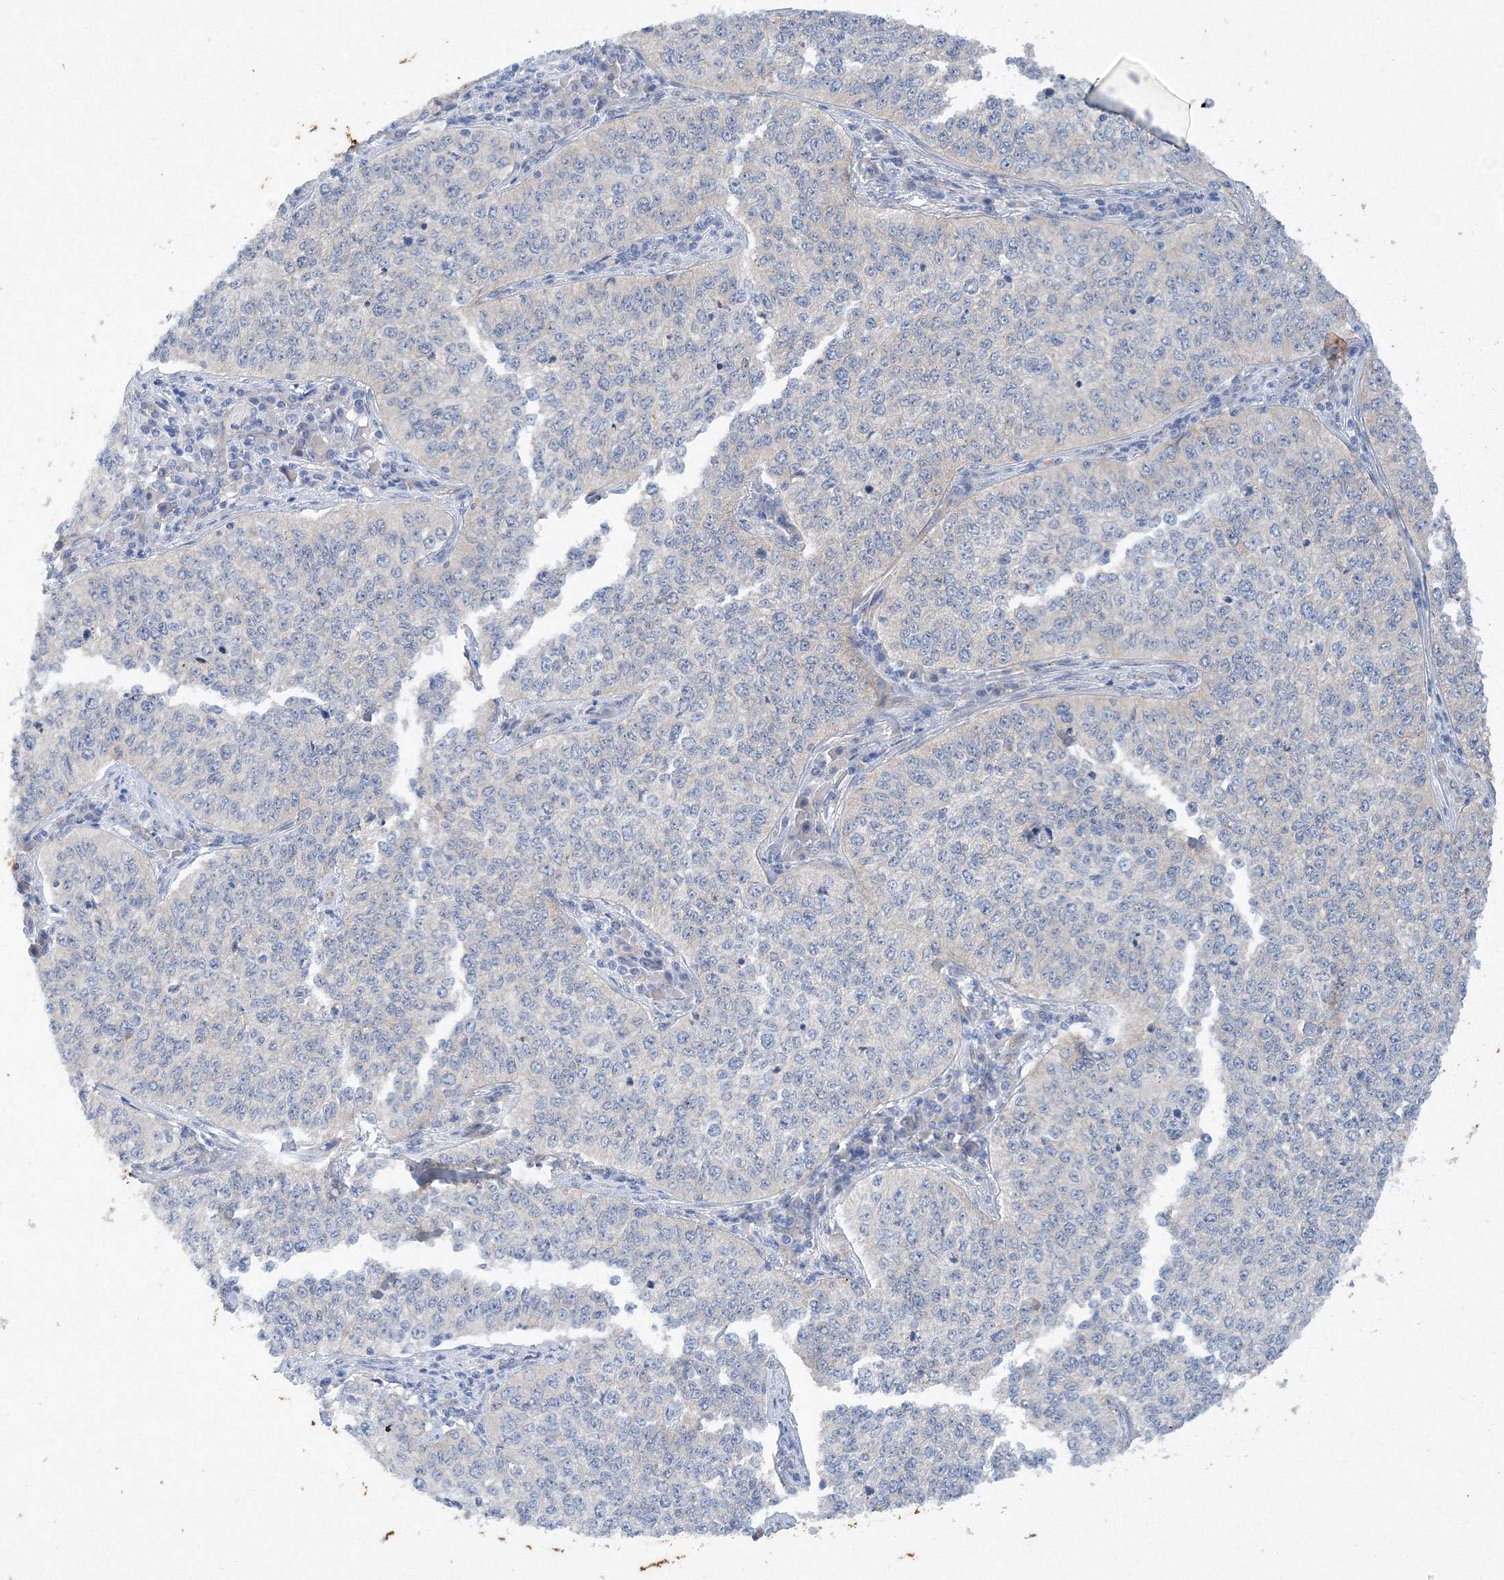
{"staining": {"intensity": "negative", "quantity": "none", "location": "none"}, "tissue": "cervical cancer", "cell_type": "Tumor cells", "image_type": "cancer", "snomed": [{"axis": "morphology", "description": "Squamous cell carcinoma, NOS"}, {"axis": "topography", "description": "Cervix"}], "caption": "Photomicrograph shows no protein expression in tumor cells of cervical squamous cell carcinoma tissue.", "gene": "TANC1", "patient": {"sex": "female", "age": 35}}